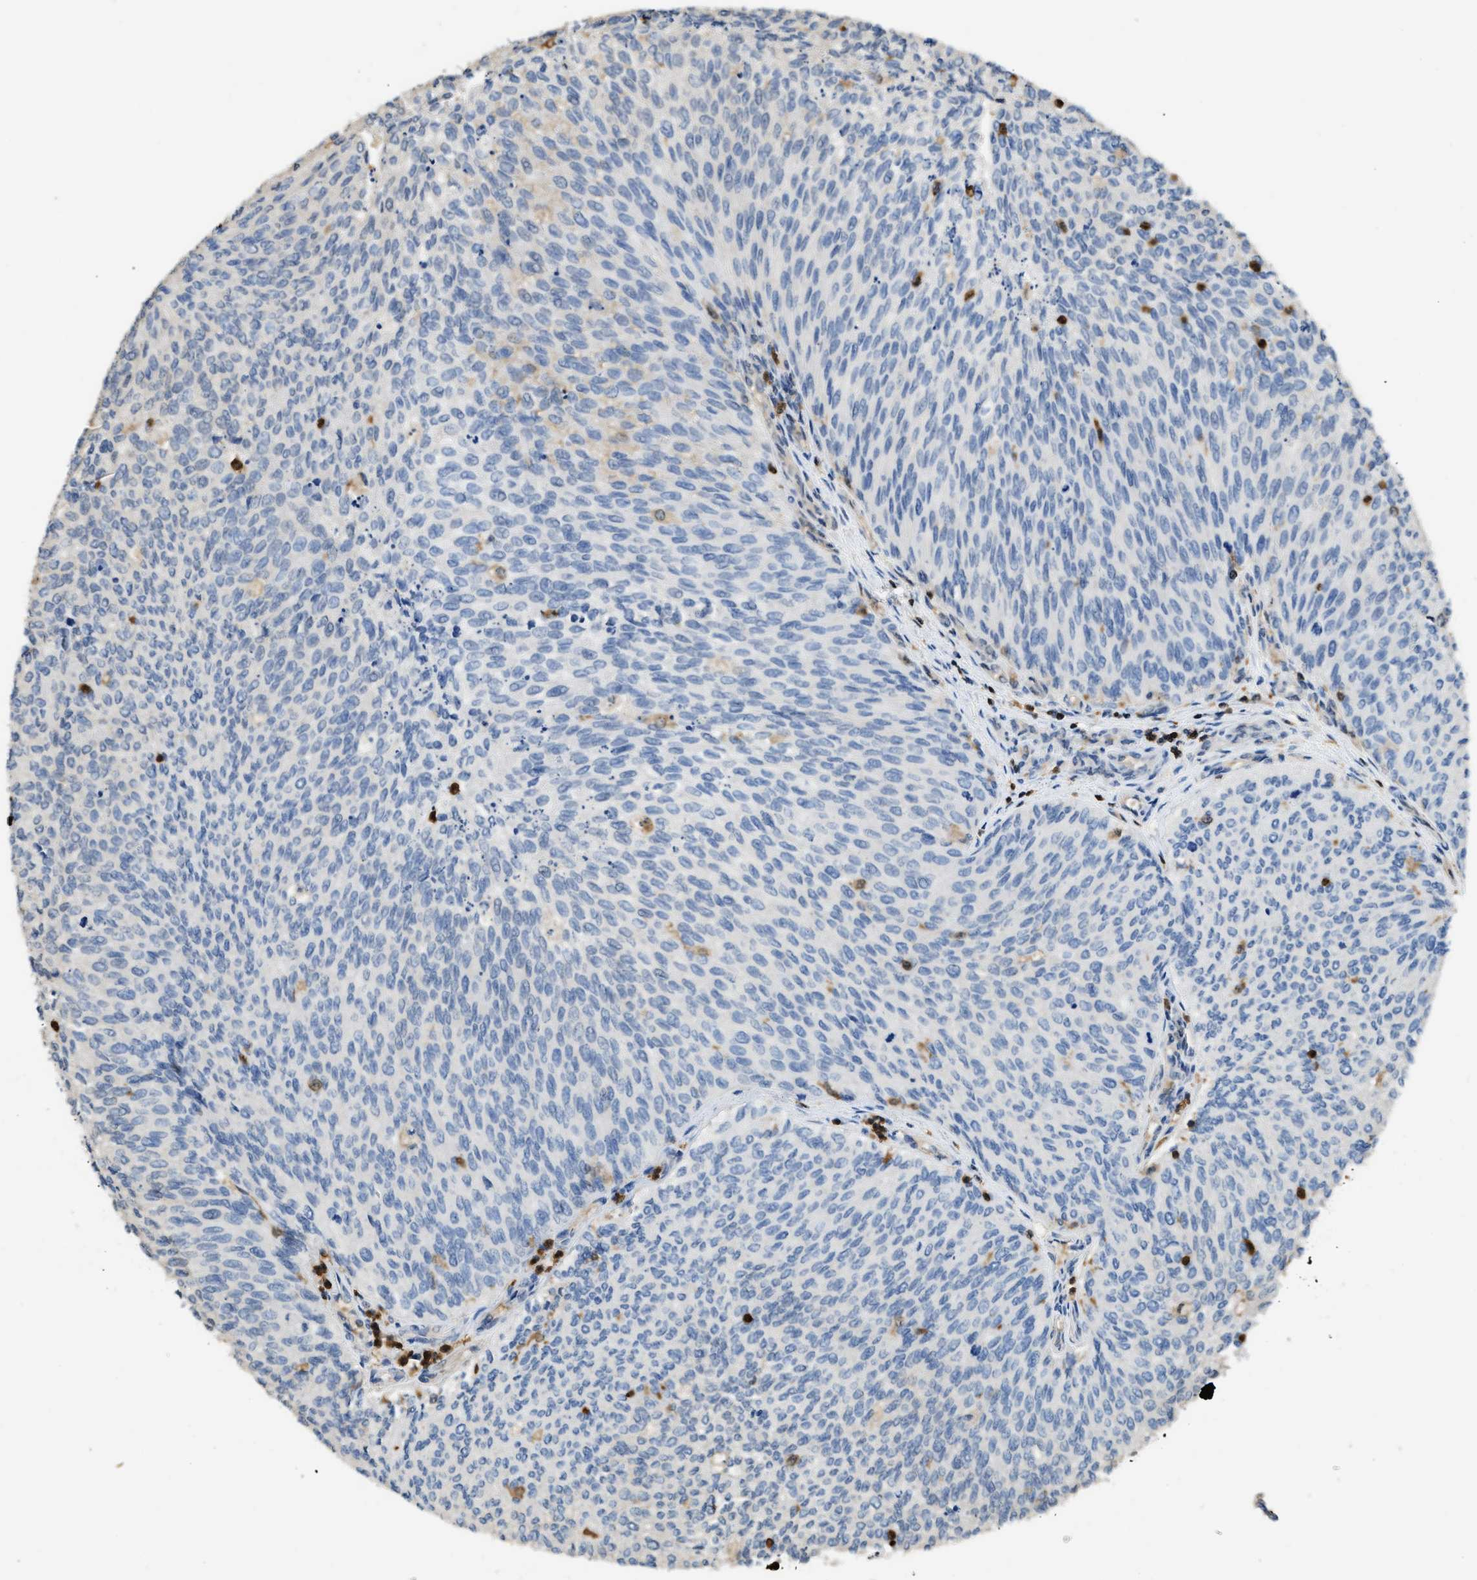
{"staining": {"intensity": "negative", "quantity": "none", "location": "none"}, "tissue": "urothelial cancer", "cell_type": "Tumor cells", "image_type": "cancer", "snomed": [{"axis": "morphology", "description": "Urothelial carcinoma, Low grade"}, {"axis": "topography", "description": "Urinary bladder"}], "caption": "Protein analysis of low-grade urothelial carcinoma reveals no significant expression in tumor cells. Brightfield microscopy of immunohistochemistry stained with DAB (brown) and hematoxylin (blue), captured at high magnification.", "gene": "ARHGDIB", "patient": {"sex": "female", "age": 79}}